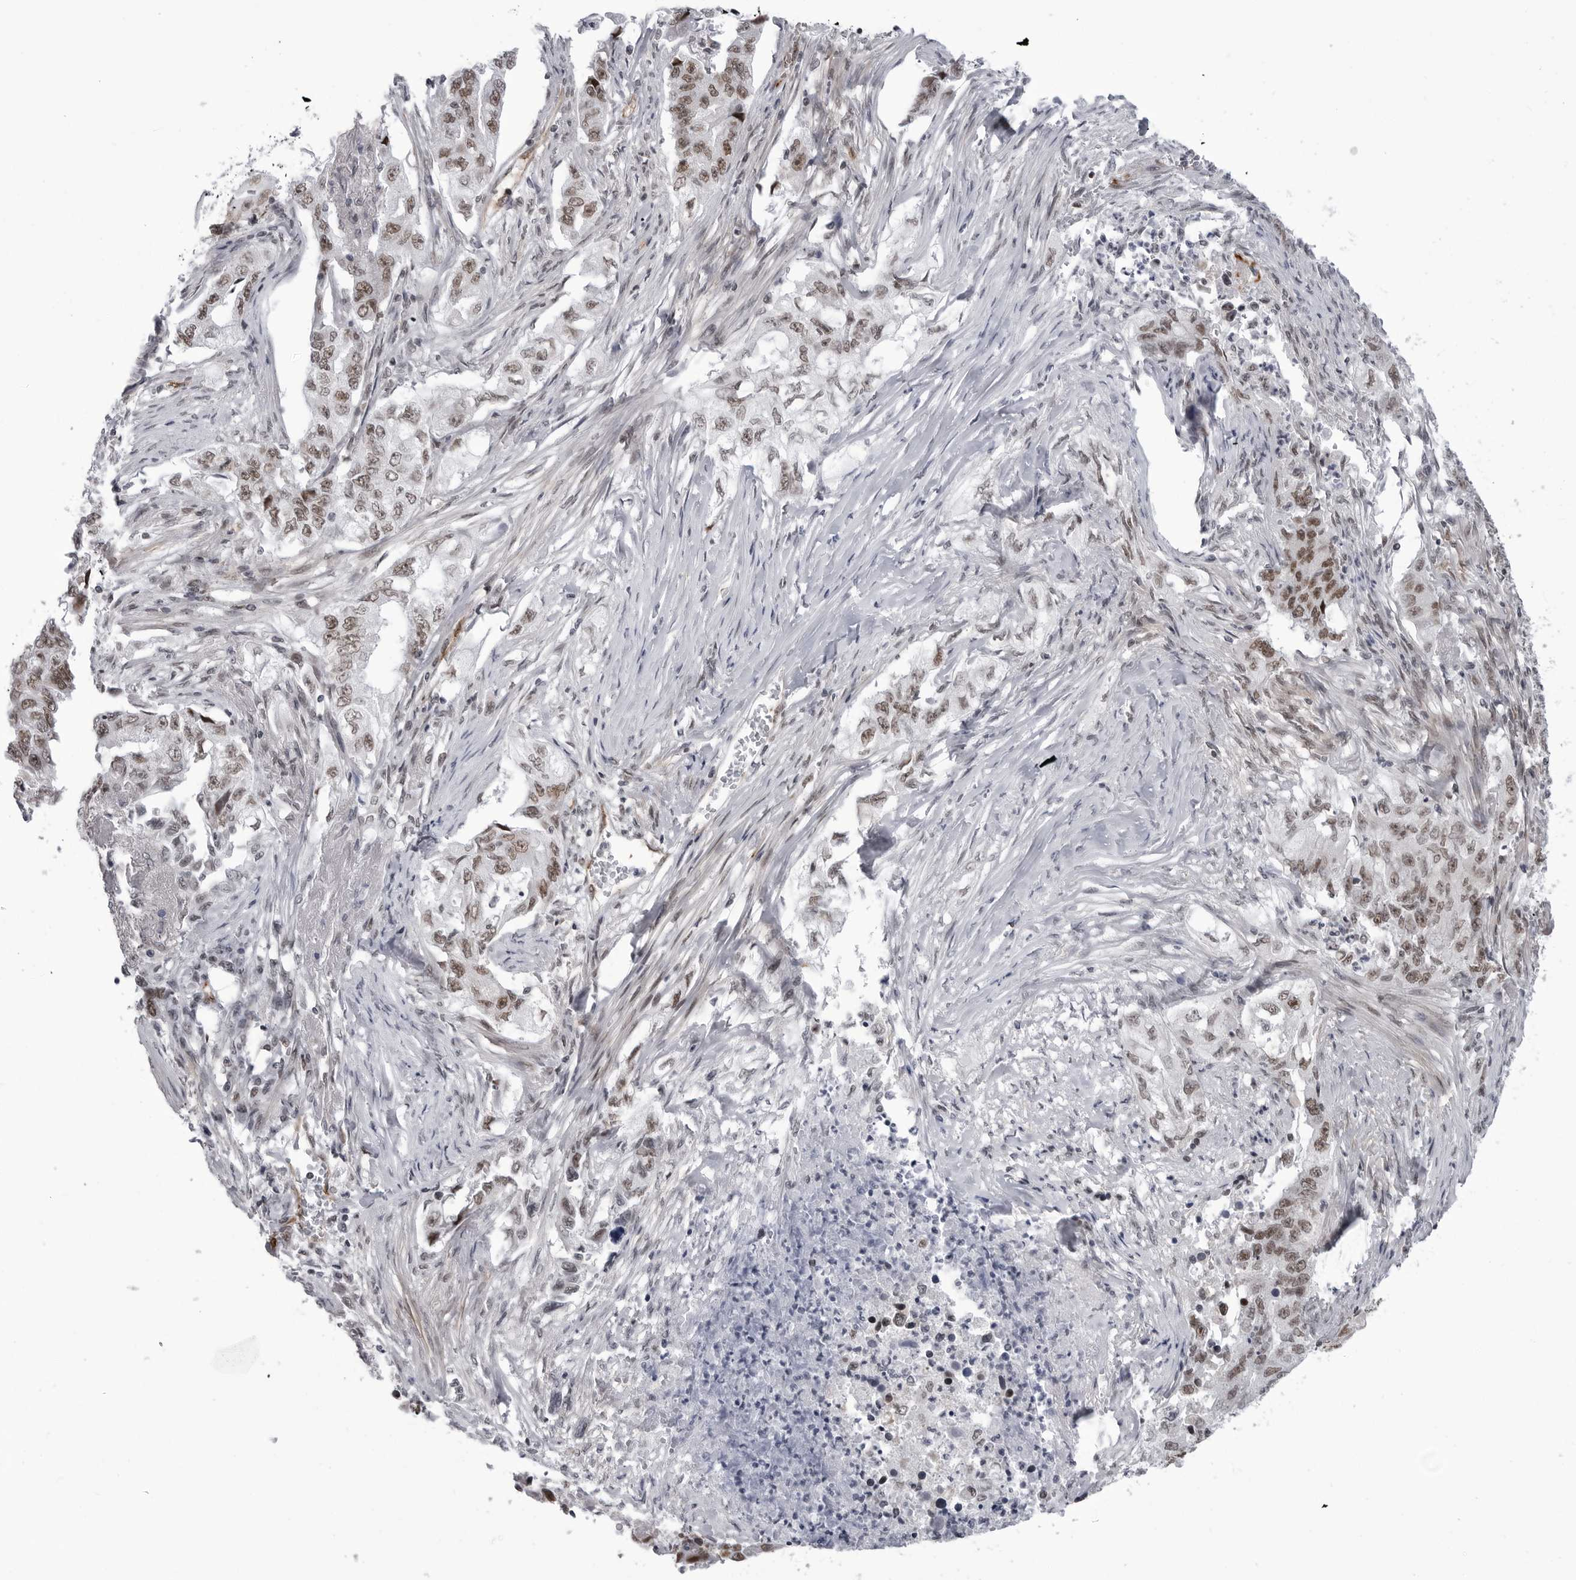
{"staining": {"intensity": "moderate", "quantity": ">75%", "location": "nuclear"}, "tissue": "lung cancer", "cell_type": "Tumor cells", "image_type": "cancer", "snomed": [{"axis": "morphology", "description": "Adenocarcinoma, NOS"}, {"axis": "topography", "description": "Lung"}], "caption": "Immunohistochemistry (IHC) (DAB) staining of human lung cancer (adenocarcinoma) exhibits moderate nuclear protein positivity in about >75% of tumor cells.", "gene": "RNF26", "patient": {"sex": "female", "age": 51}}